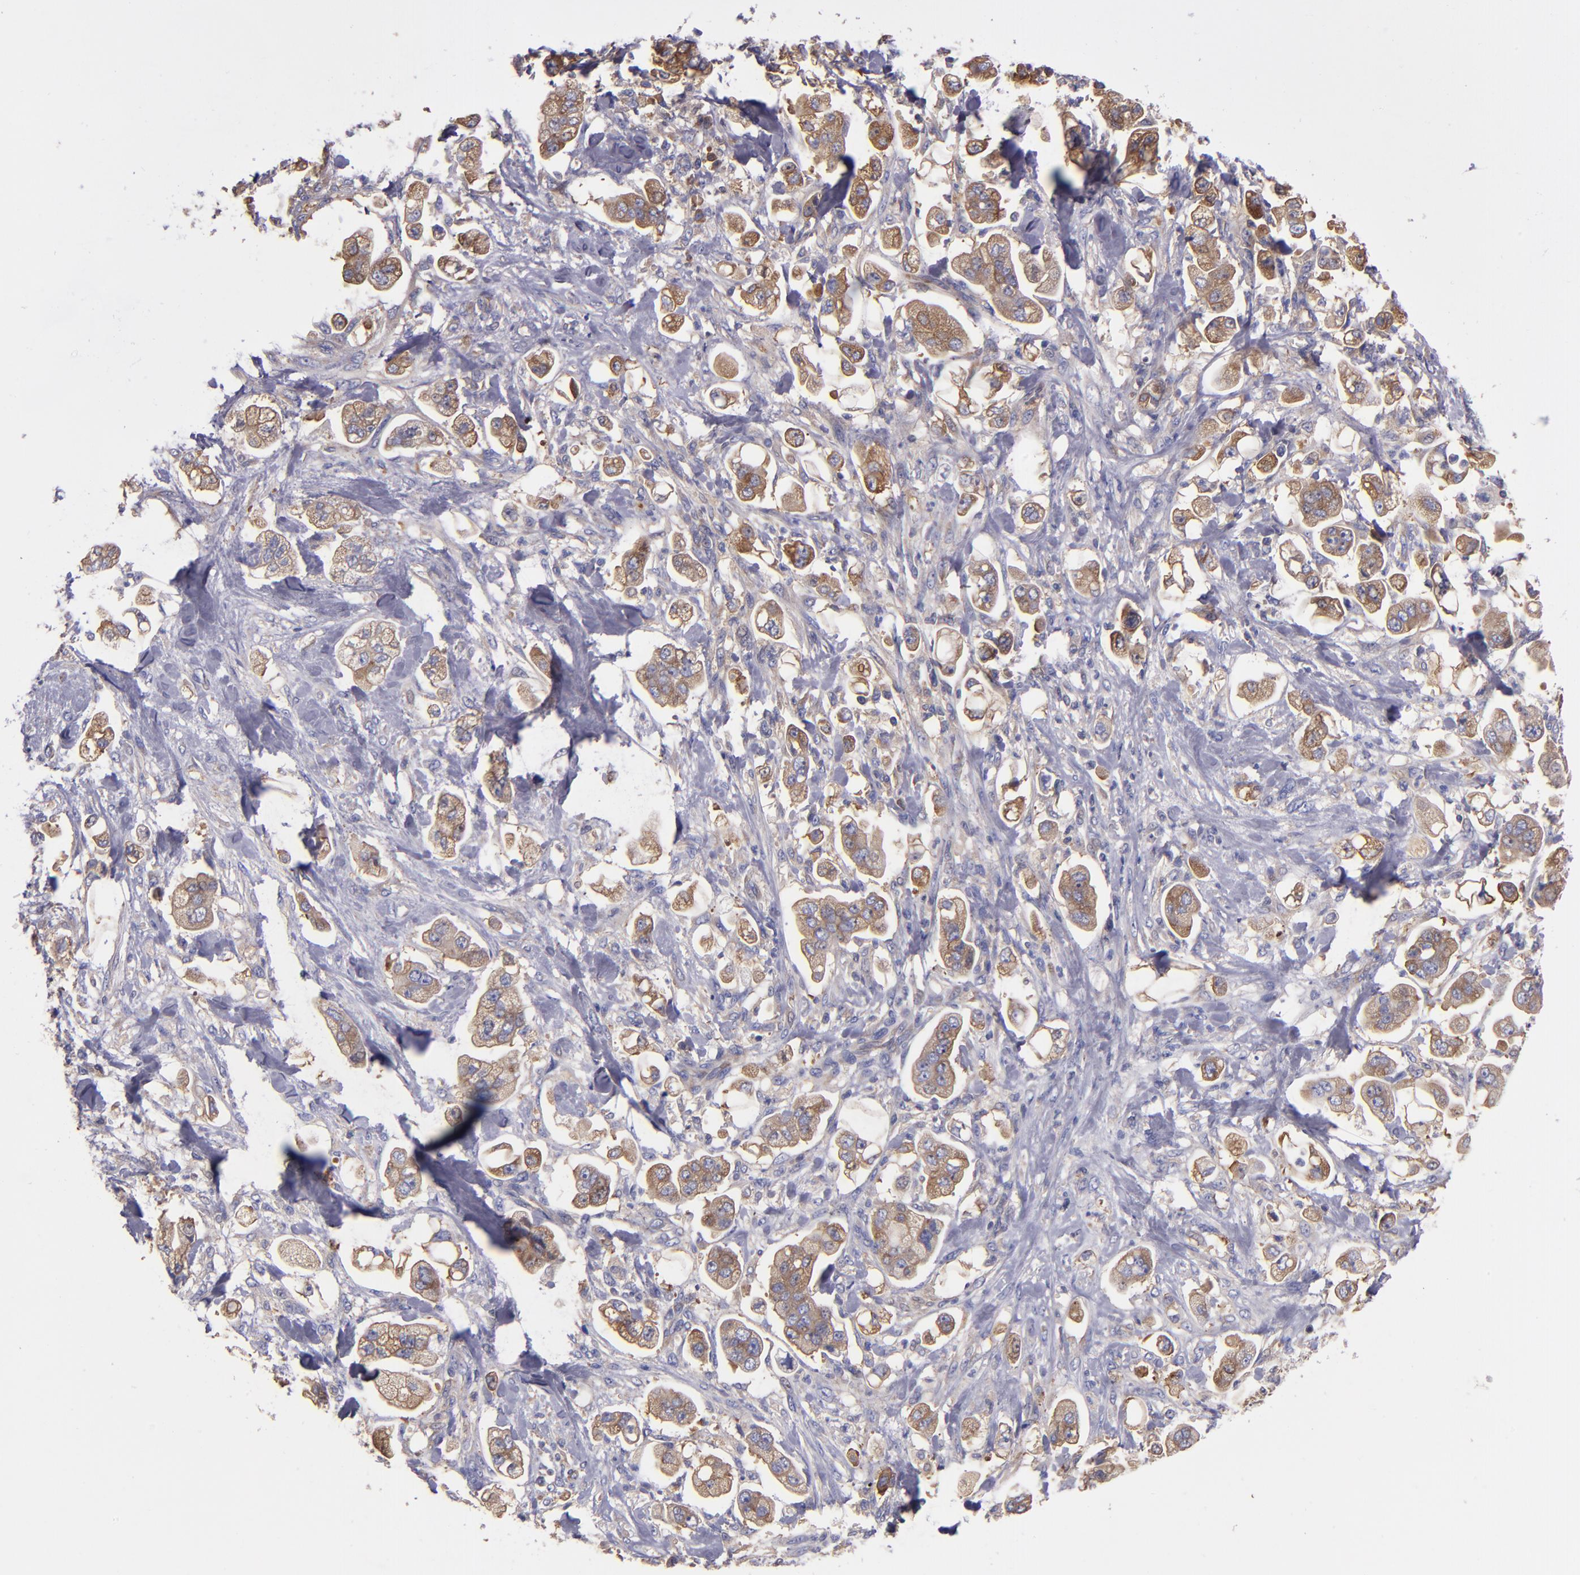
{"staining": {"intensity": "weak", "quantity": ">75%", "location": "cytoplasmic/membranous"}, "tissue": "stomach cancer", "cell_type": "Tumor cells", "image_type": "cancer", "snomed": [{"axis": "morphology", "description": "Adenocarcinoma, NOS"}, {"axis": "topography", "description": "Stomach"}], "caption": "Immunohistochemistry (IHC) (DAB) staining of human stomach cancer (adenocarcinoma) displays weak cytoplasmic/membranous protein expression in approximately >75% of tumor cells.", "gene": "CARS1", "patient": {"sex": "male", "age": 62}}